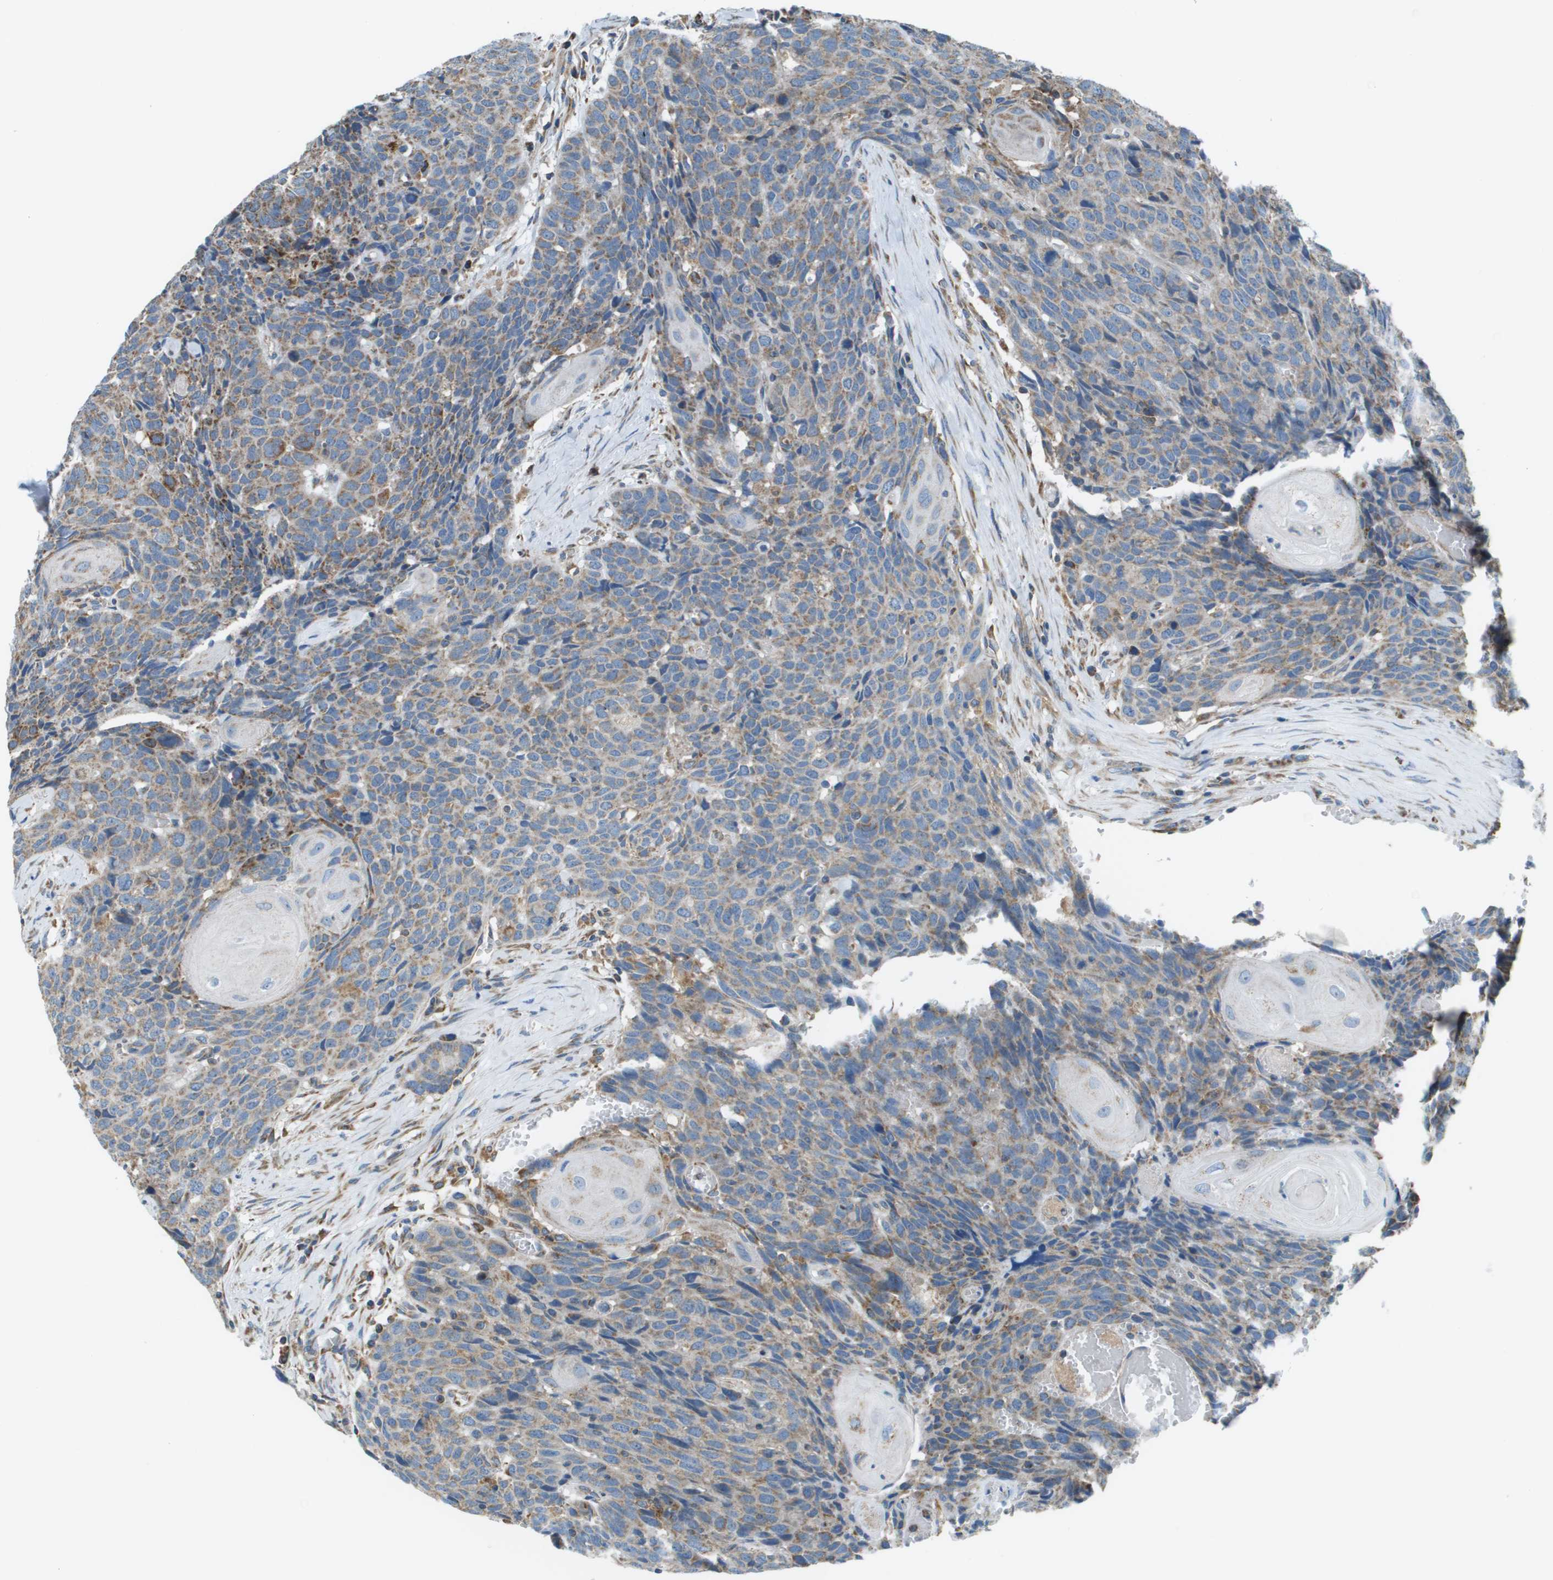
{"staining": {"intensity": "moderate", "quantity": ">75%", "location": "cytoplasmic/membranous"}, "tissue": "head and neck cancer", "cell_type": "Tumor cells", "image_type": "cancer", "snomed": [{"axis": "morphology", "description": "Squamous cell carcinoma, NOS"}, {"axis": "topography", "description": "Head-Neck"}], "caption": "A medium amount of moderate cytoplasmic/membranous expression is appreciated in about >75% of tumor cells in head and neck cancer tissue.", "gene": "TAOK3", "patient": {"sex": "male", "age": 66}}